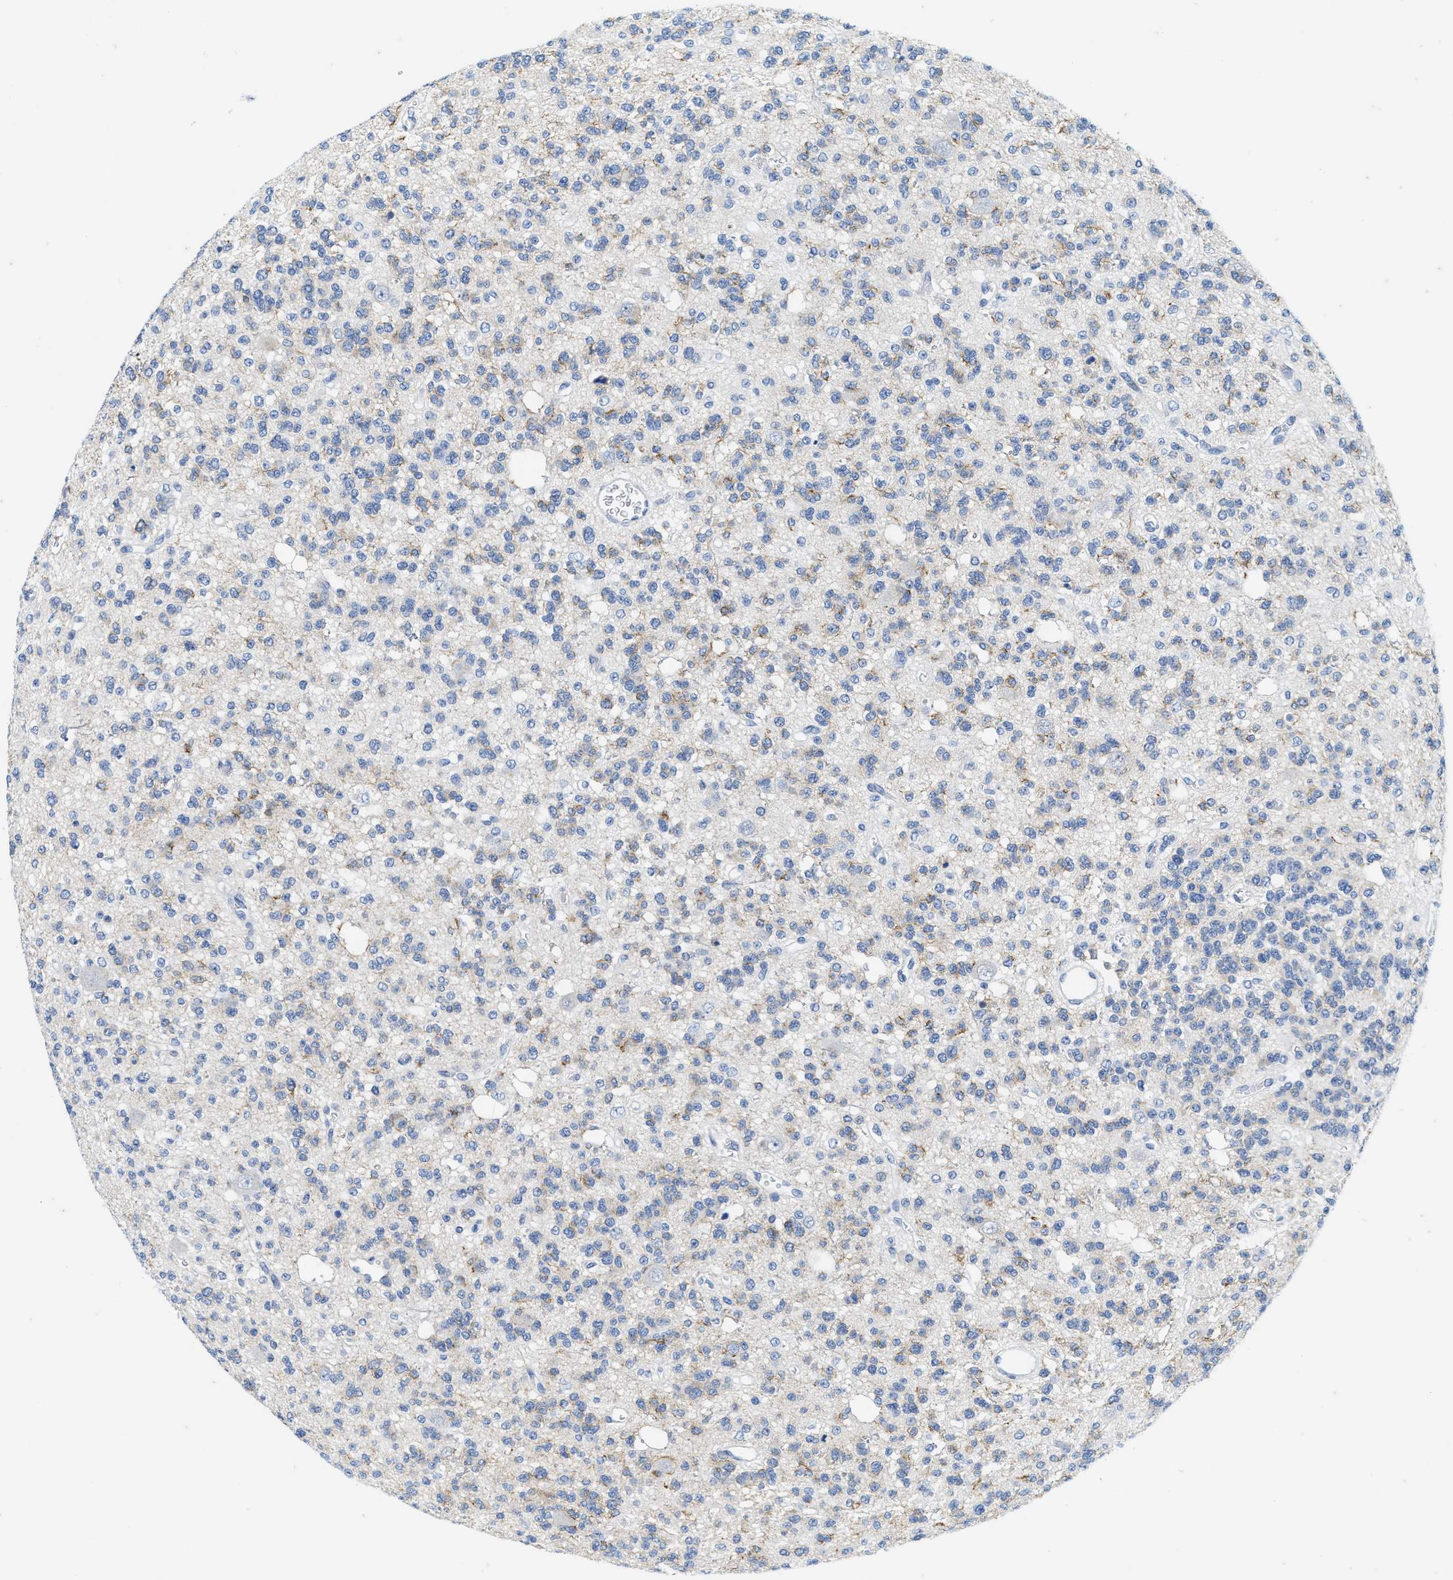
{"staining": {"intensity": "weak", "quantity": "<25%", "location": "cytoplasmic/membranous"}, "tissue": "glioma", "cell_type": "Tumor cells", "image_type": "cancer", "snomed": [{"axis": "morphology", "description": "Glioma, malignant, Low grade"}, {"axis": "topography", "description": "Brain"}], "caption": "High power microscopy micrograph of an immunohistochemistry (IHC) micrograph of glioma, revealing no significant staining in tumor cells. (DAB immunohistochemistry with hematoxylin counter stain).", "gene": "ABCB11", "patient": {"sex": "male", "age": 38}}